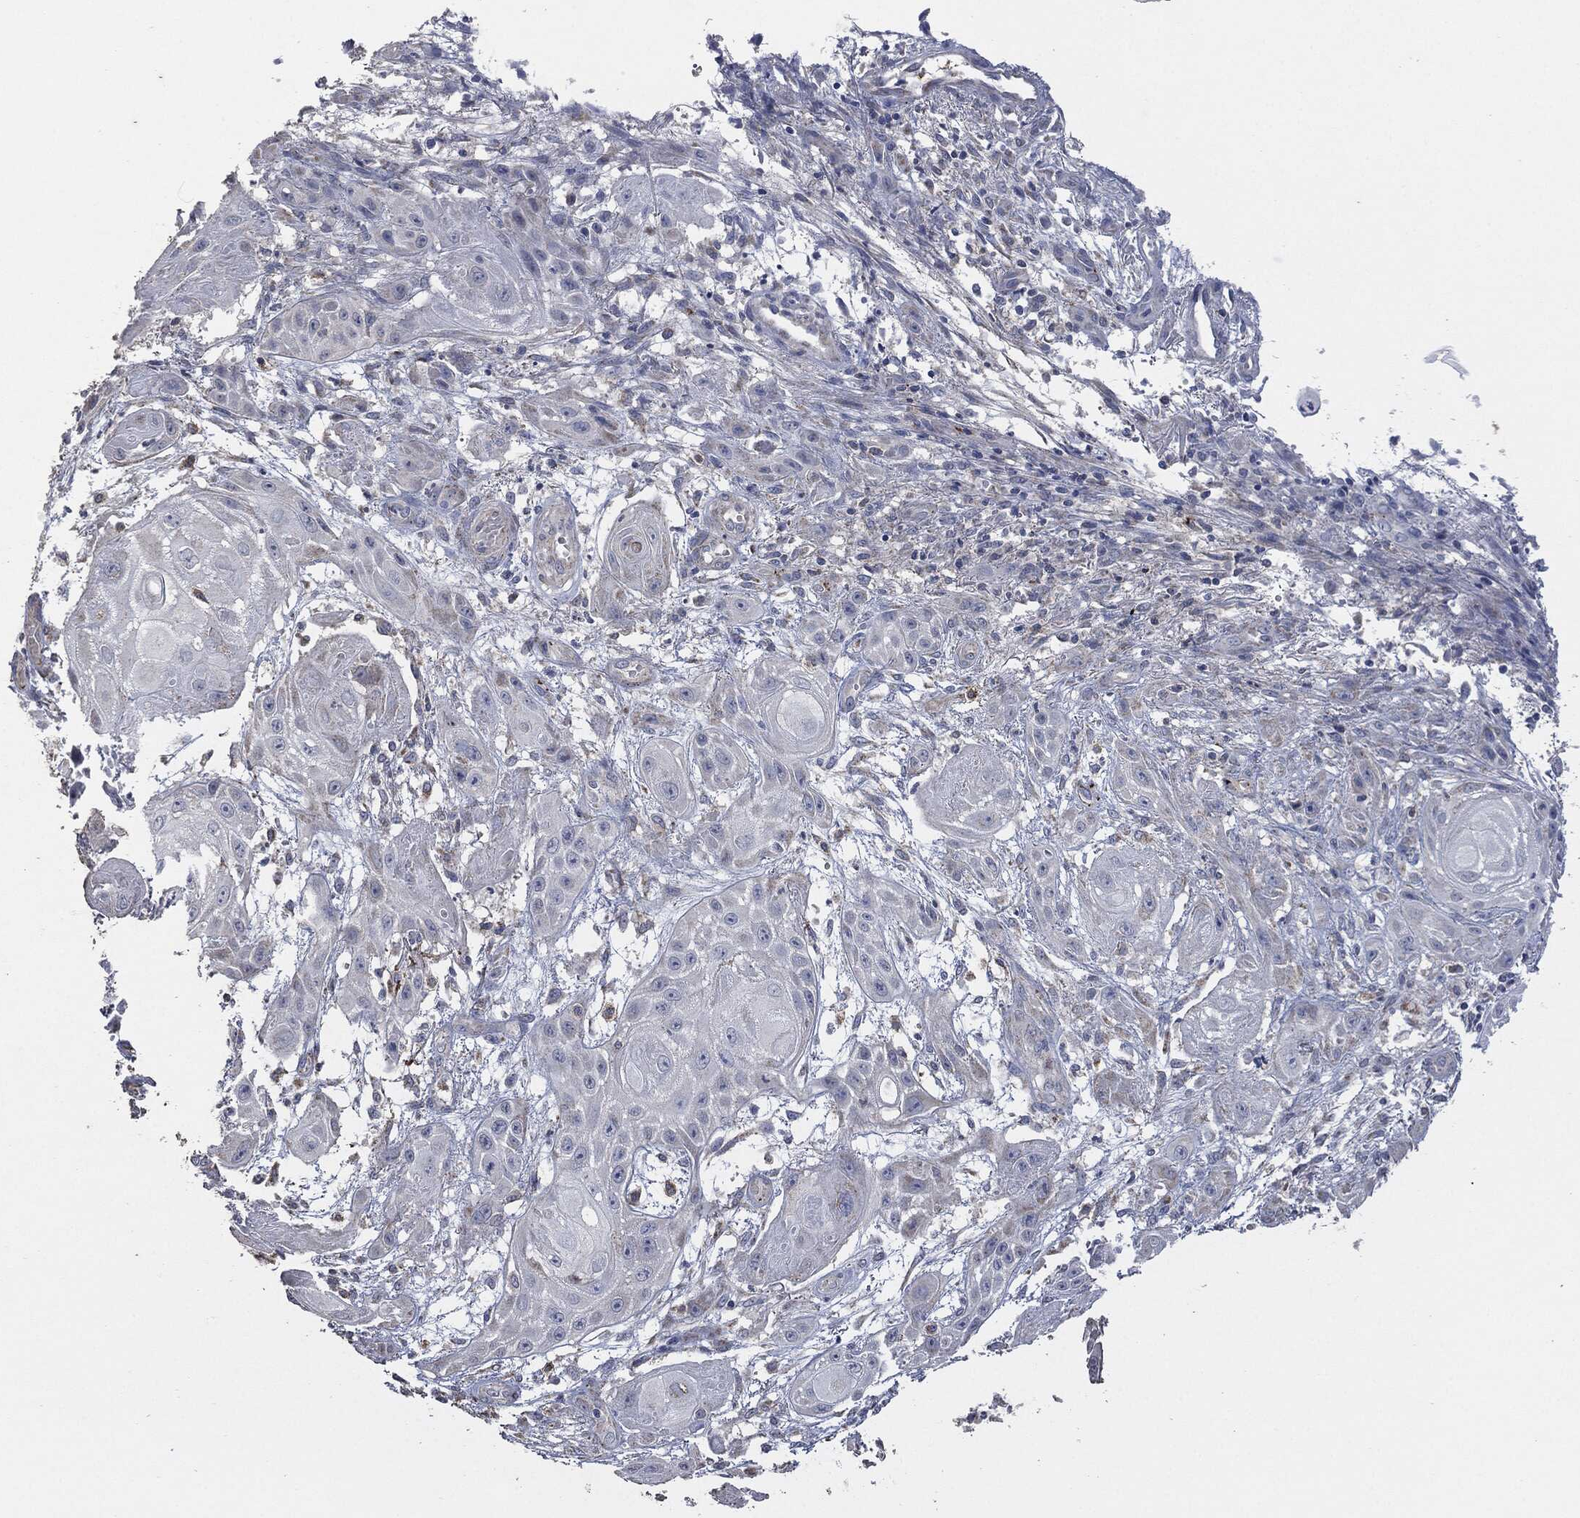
{"staining": {"intensity": "negative", "quantity": "none", "location": "none"}, "tissue": "skin cancer", "cell_type": "Tumor cells", "image_type": "cancer", "snomed": [{"axis": "morphology", "description": "Squamous cell carcinoma, NOS"}, {"axis": "topography", "description": "Skin"}], "caption": "Immunohistochemistry micrograph of skin cancer (squamous cell carcinoma) stained for a protein (brown), which reveals no expression in tumor cells.", "gene": "CD33", "patient": {"sex": "male", "age": 62}}